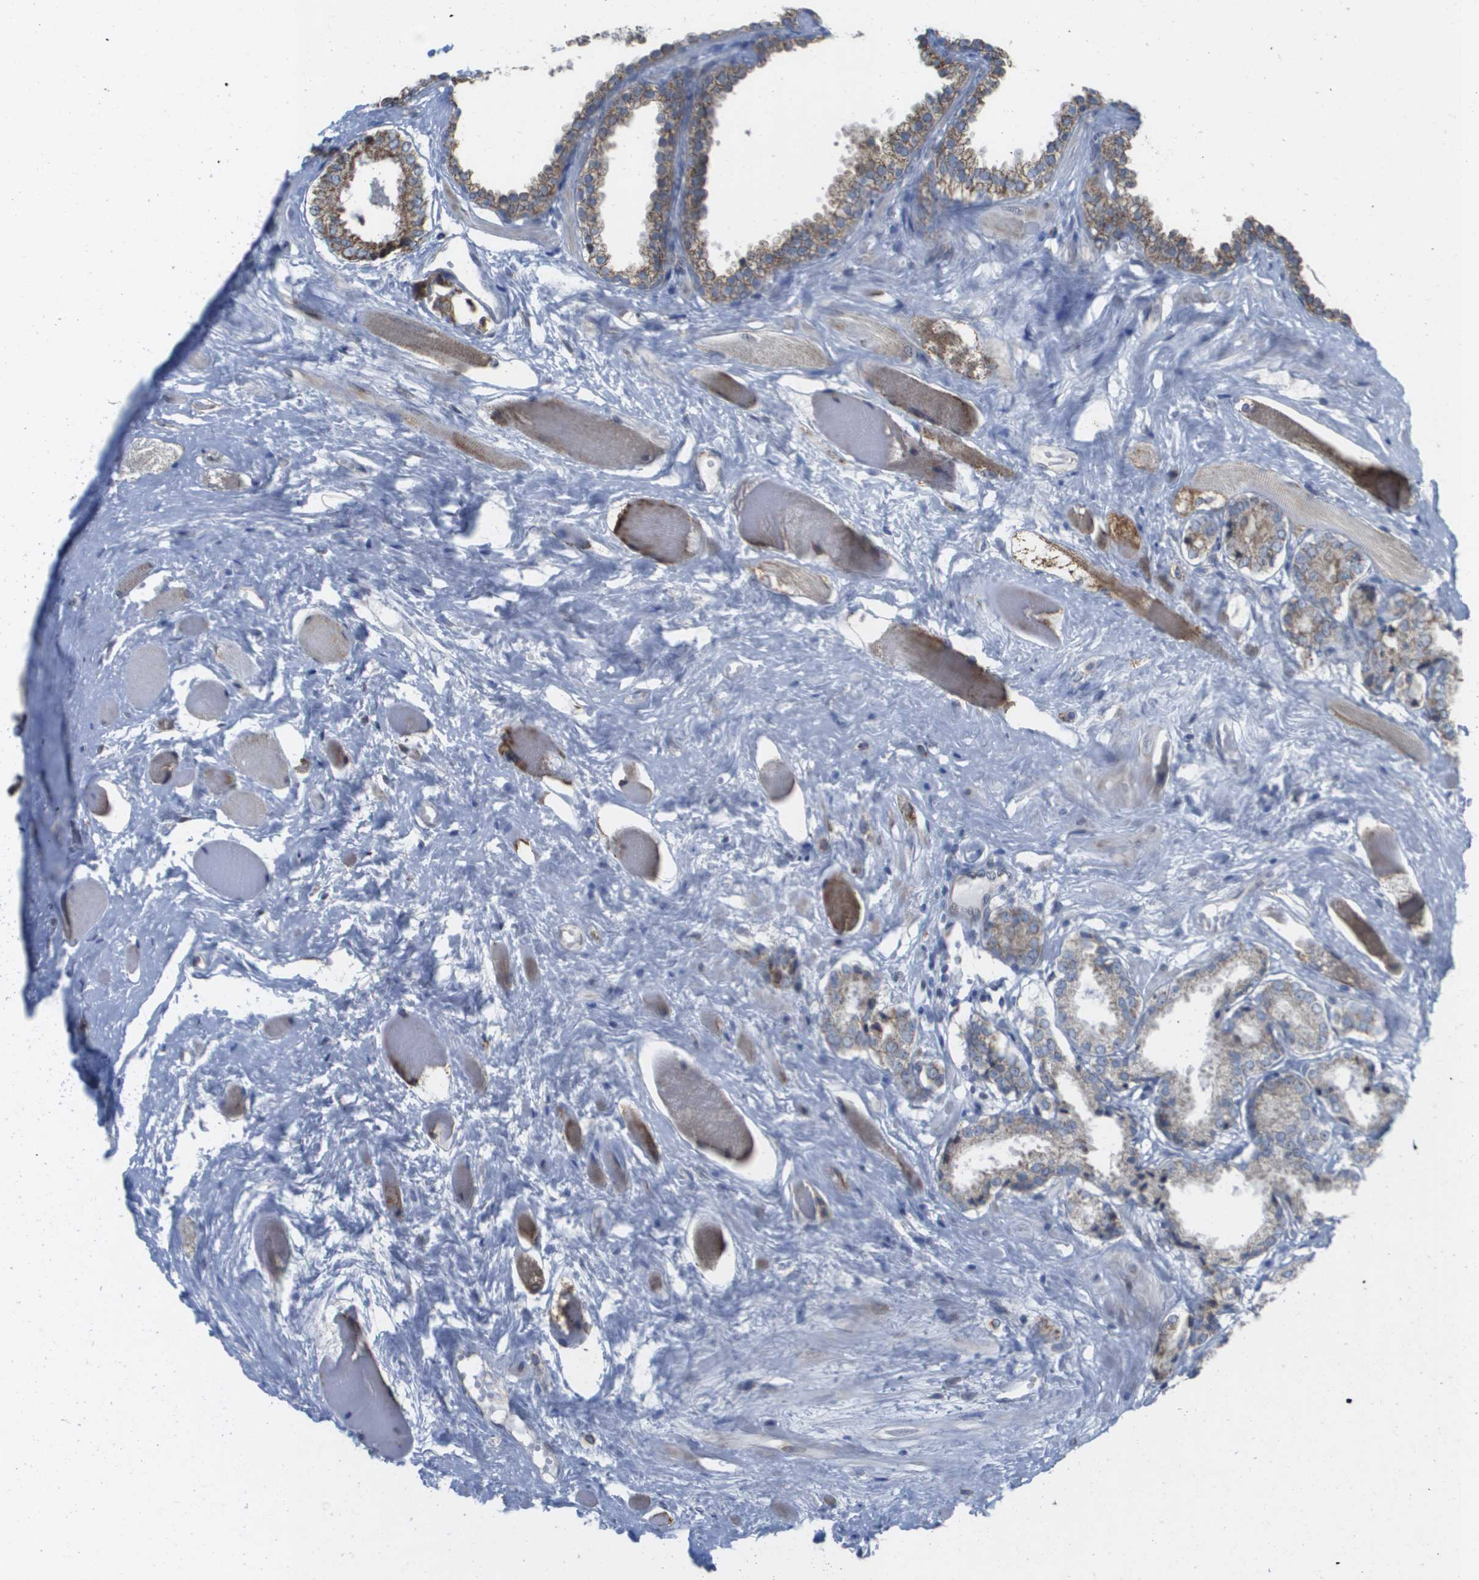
{"staining": {"intensity": "moderate", "quantity": "25%-75%", "location": "cytoplasmic/membranous"}, "tissue": "prostate cancer", "cell_type": "Tumor cells", "image_type": "cancer", "snomed": [{"axis": "morphology", "description": "Adenocarcinoma, Low grade"}, {"axis": "topography", "description": "Prostate"}], "caption": "An image of prostate cancer stained for a protein reveals moderate cytoplasmic/membranous brown staining in tumor cells.", "gene": "TMEM223", "patient": {"sex": "male", "age": 53}}